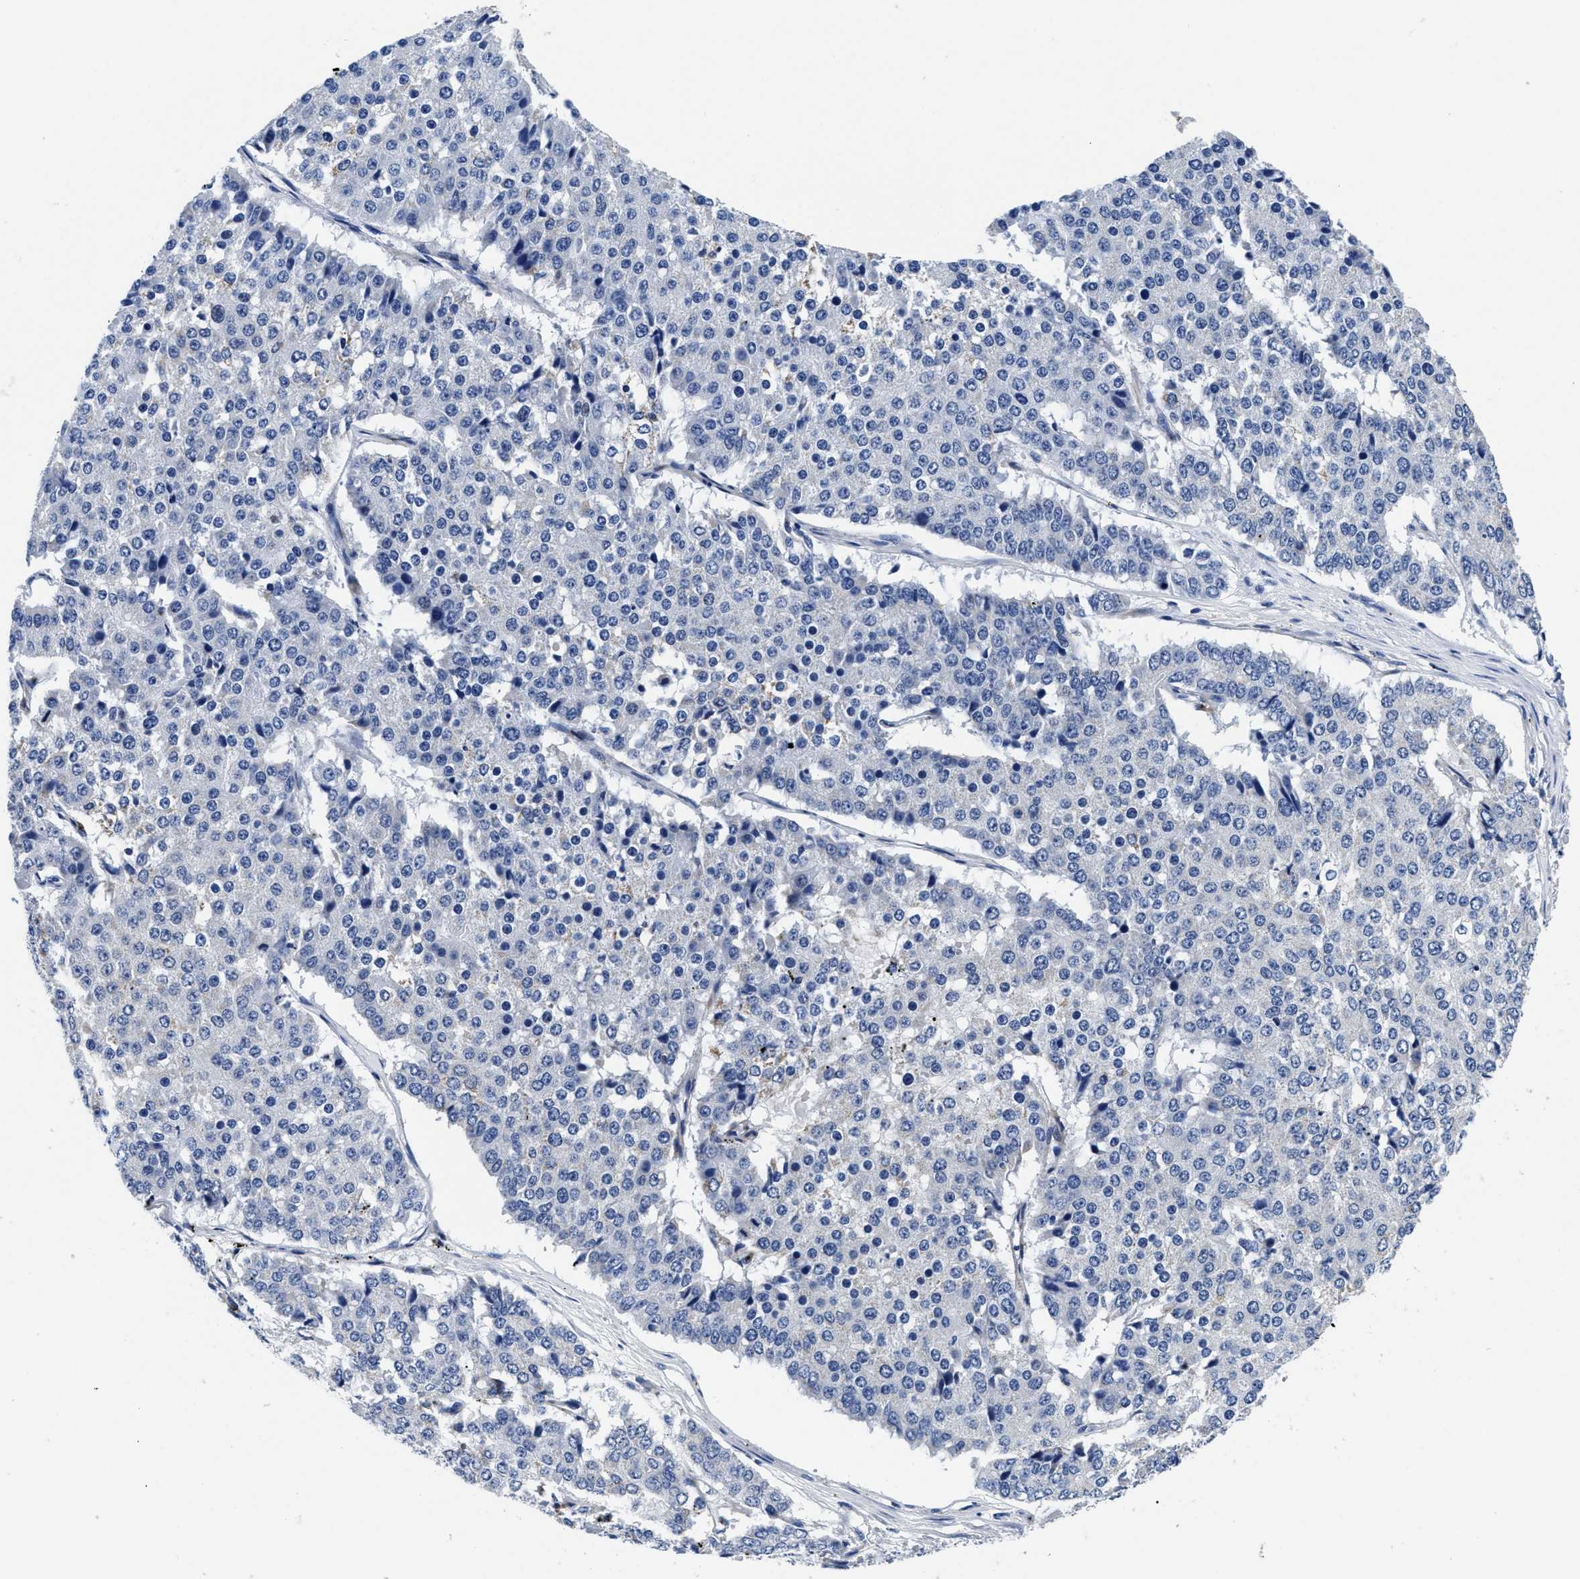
{"staining": {"intensity": "negative", "quantity": "none", "location": "none"}, "tissue": "pancreatic cancer", "cell_type": "Tumor cells", "image_type": "cancer", "snomed": [{"axis": "morphology", "description": "Adenocarcinoma, NOS"}, {"axis": "topography", "description": "Pancreas"}], "caption": "An immunohistochemistry (IHC) photomicrograph of pancreatic cancer is shown. There is no staining in tumor cells of pancreatic cancer. (Brightfield microscopy of DAB IHC at high magnification).", "gene": "SLC35F1", "patient": {"sex": "male", "age": 50}}